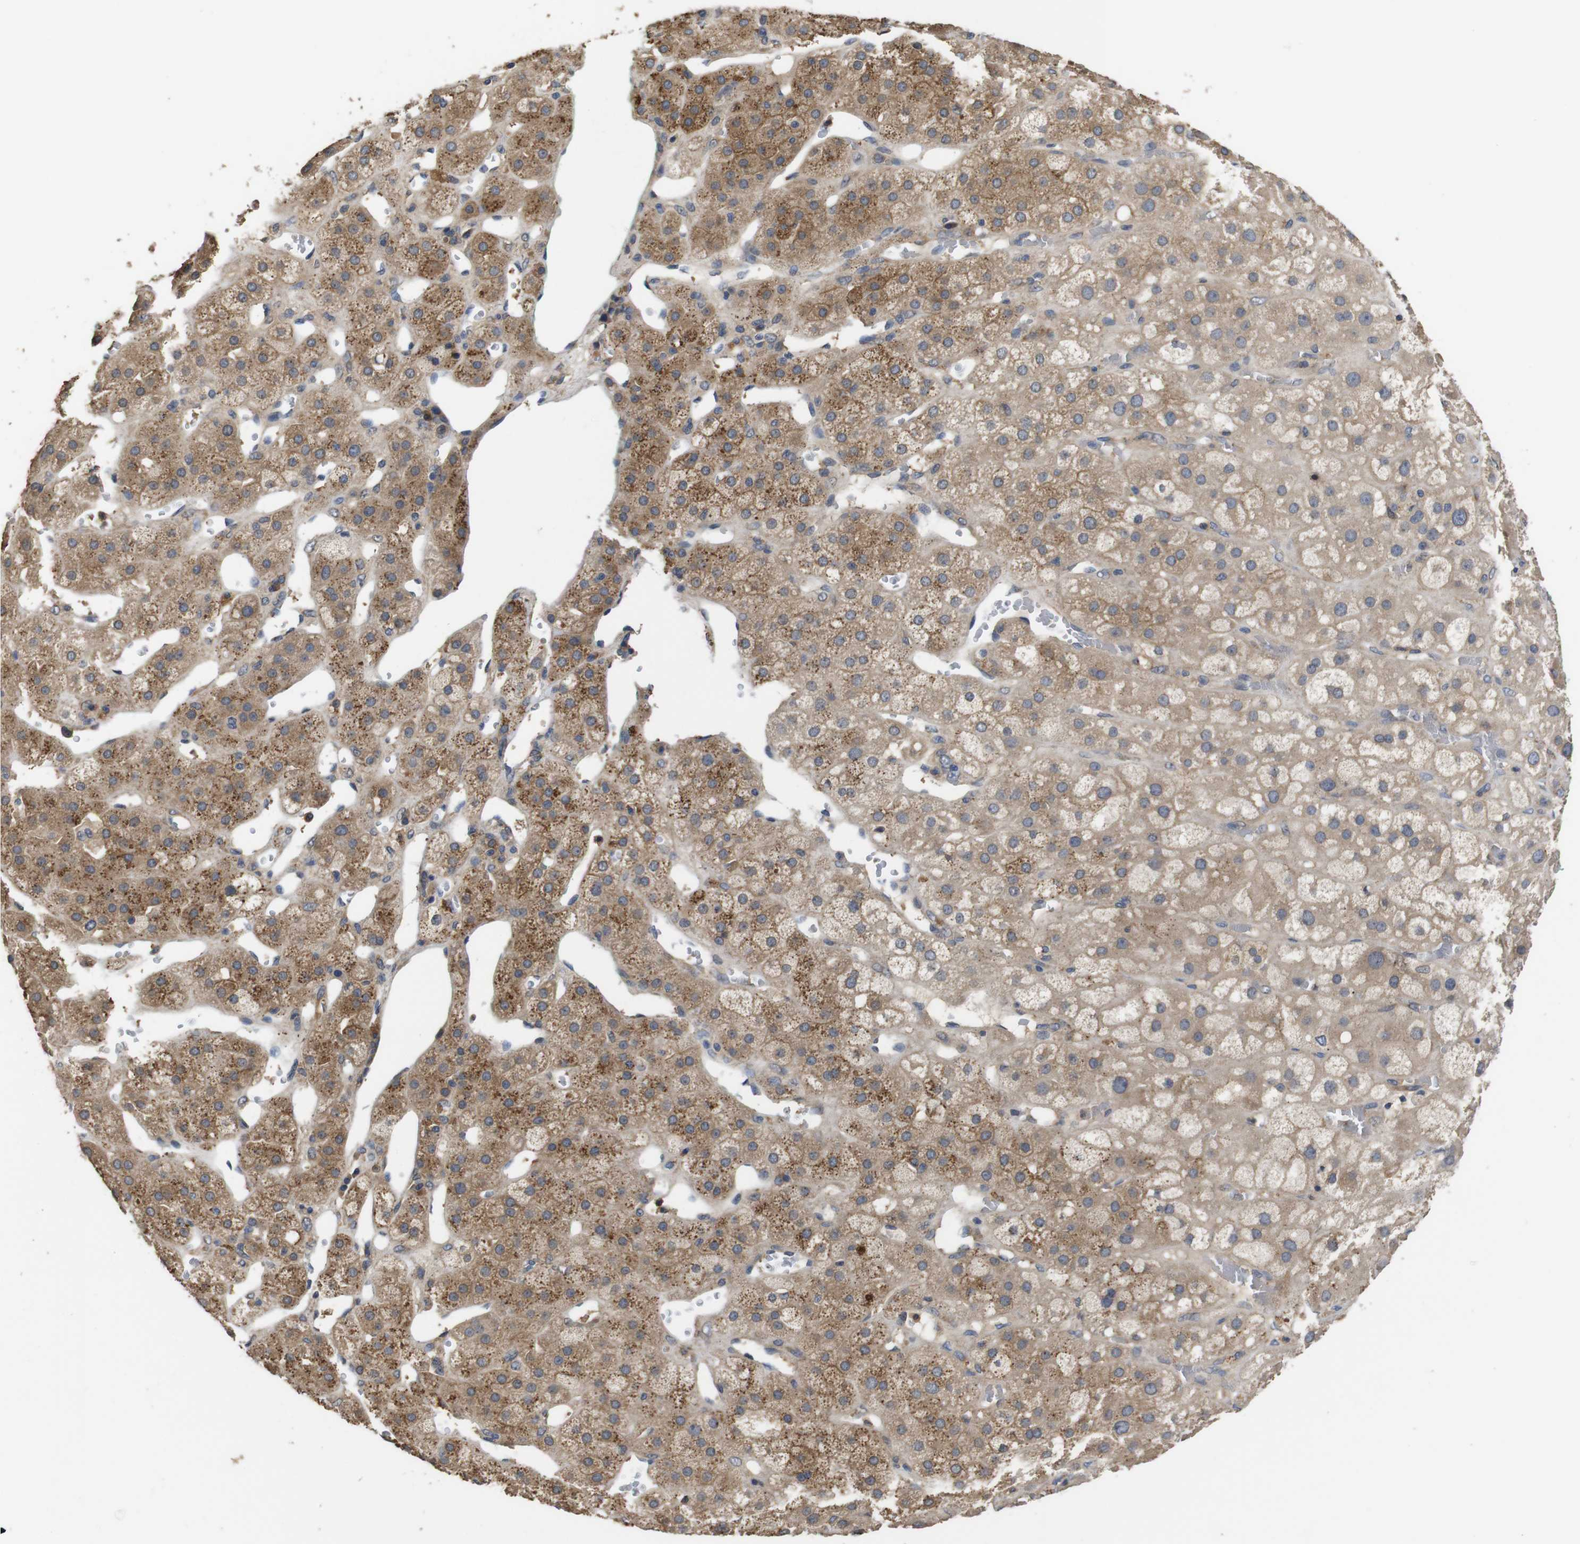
{"staining": {"intensity": "moderate", "quantity": ">75%", "location": "cytoplasmic/membranous"}, "tissue": "adrenal gland", "cell_type": "Glandular cells", "image_type": "normal", "snomed": [{"axis": "morphology", "description": "Normal tissue, NOS"}, {"axis": "topography", "description": "Adrenal gland"}], "caption": "High-magnification brightfield microscopy of benign adrenal gland stained with DAB (3,3'-diaminobenzidine) (brown) and counterstained with hematoxylin (blue). glandular cells exhibit moderate cytoplasmic/membranous expression is identified in about>75% of cells.", "gene": "ARHGAP24", "patient": {"sex": "female", "age": 47}}